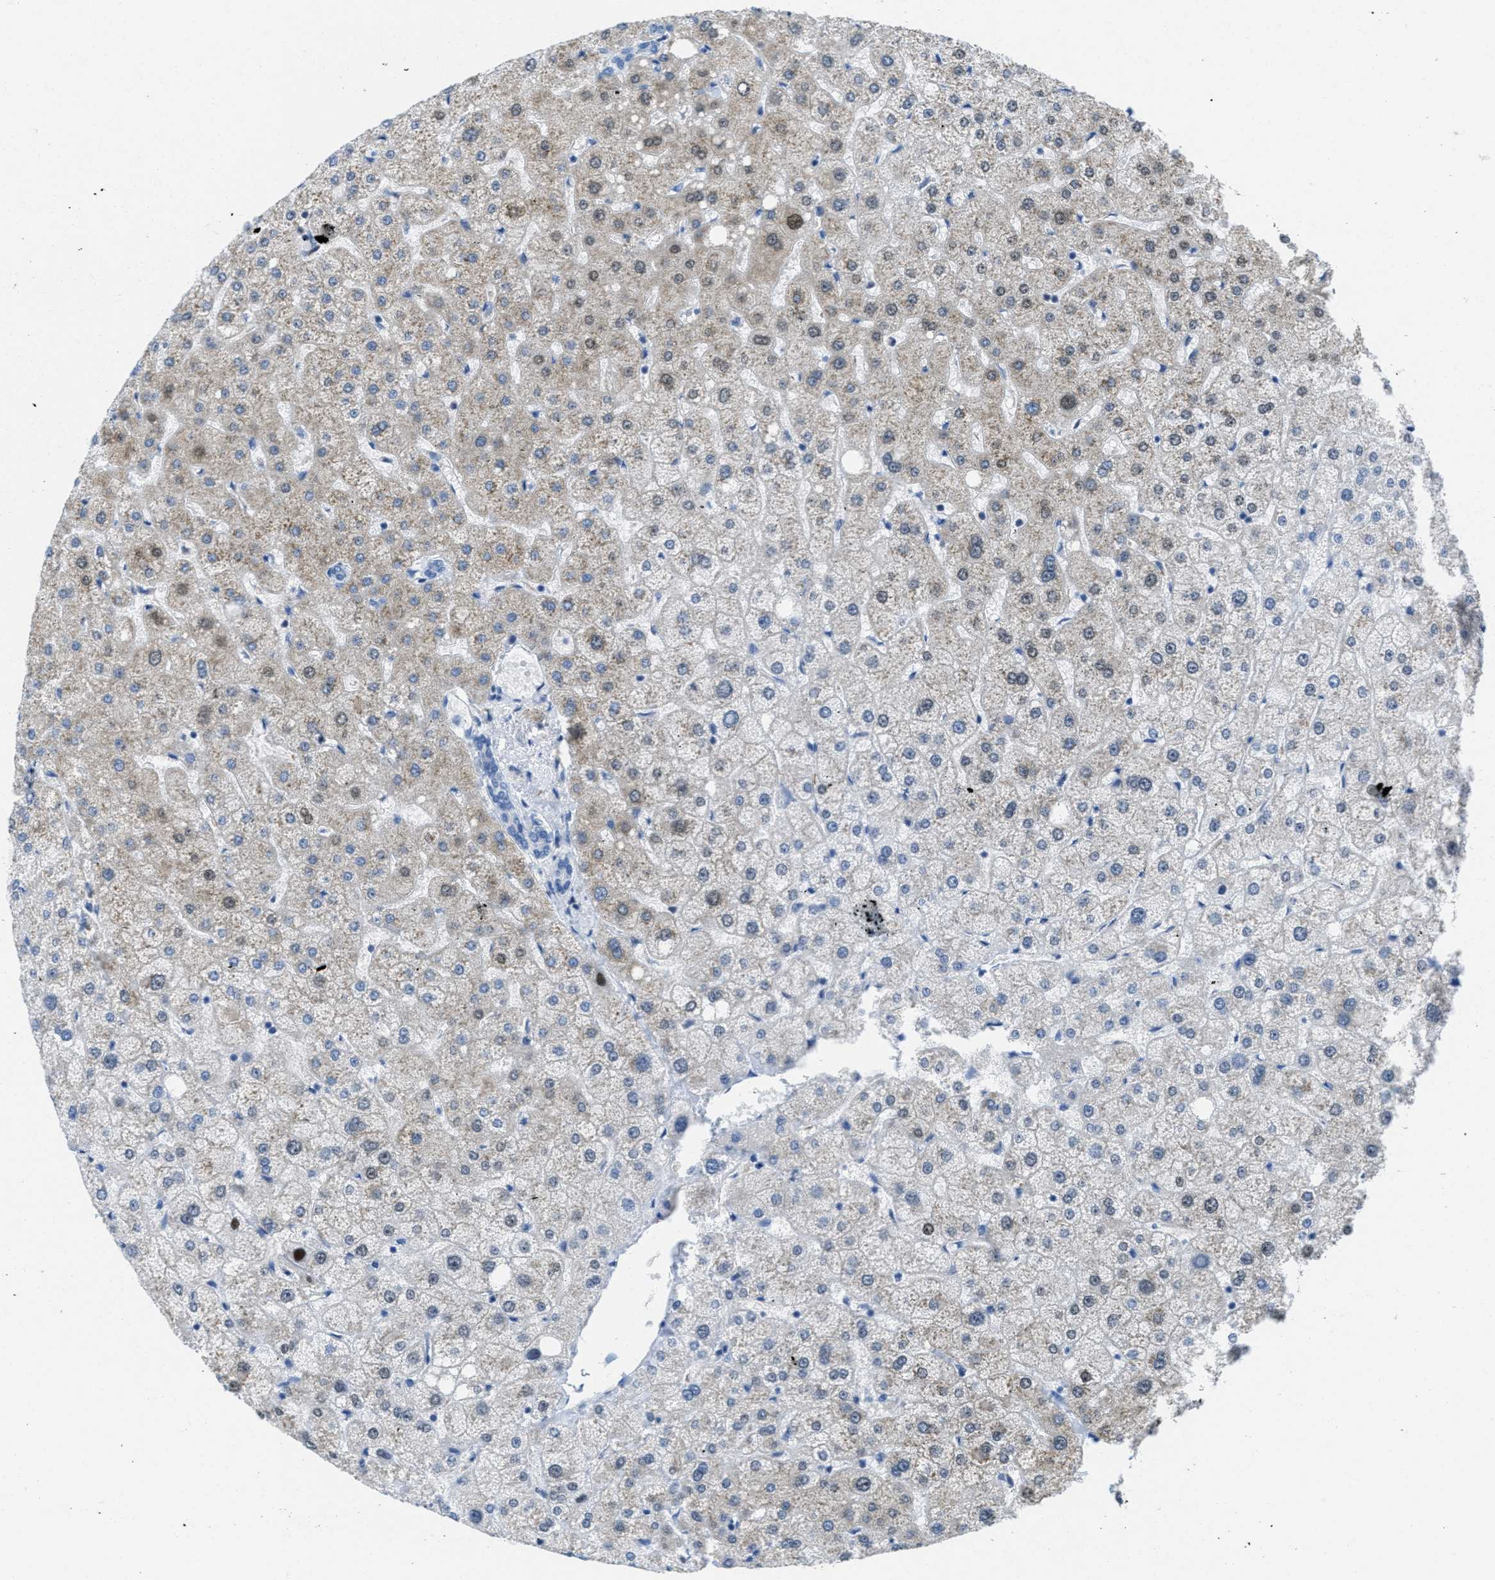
{"staining": {"intensity": "negative", "quantity": "none", "location": "none"}, "tissue": "liver", "cell_type": "Cholangiocytes", "image_type": "normal", "snomed": [{"axis": "morphology", "description": "Normal tissue, NOS"}, {"axis": "topography", "description": "Liver"}], "caption": "Immunohistochemistry (IHC) of unremarkable liver exhibits no expression in cholangiocytes.", "gene": "PTDSS1", "patient": {"sex": "male", "age": 73}}